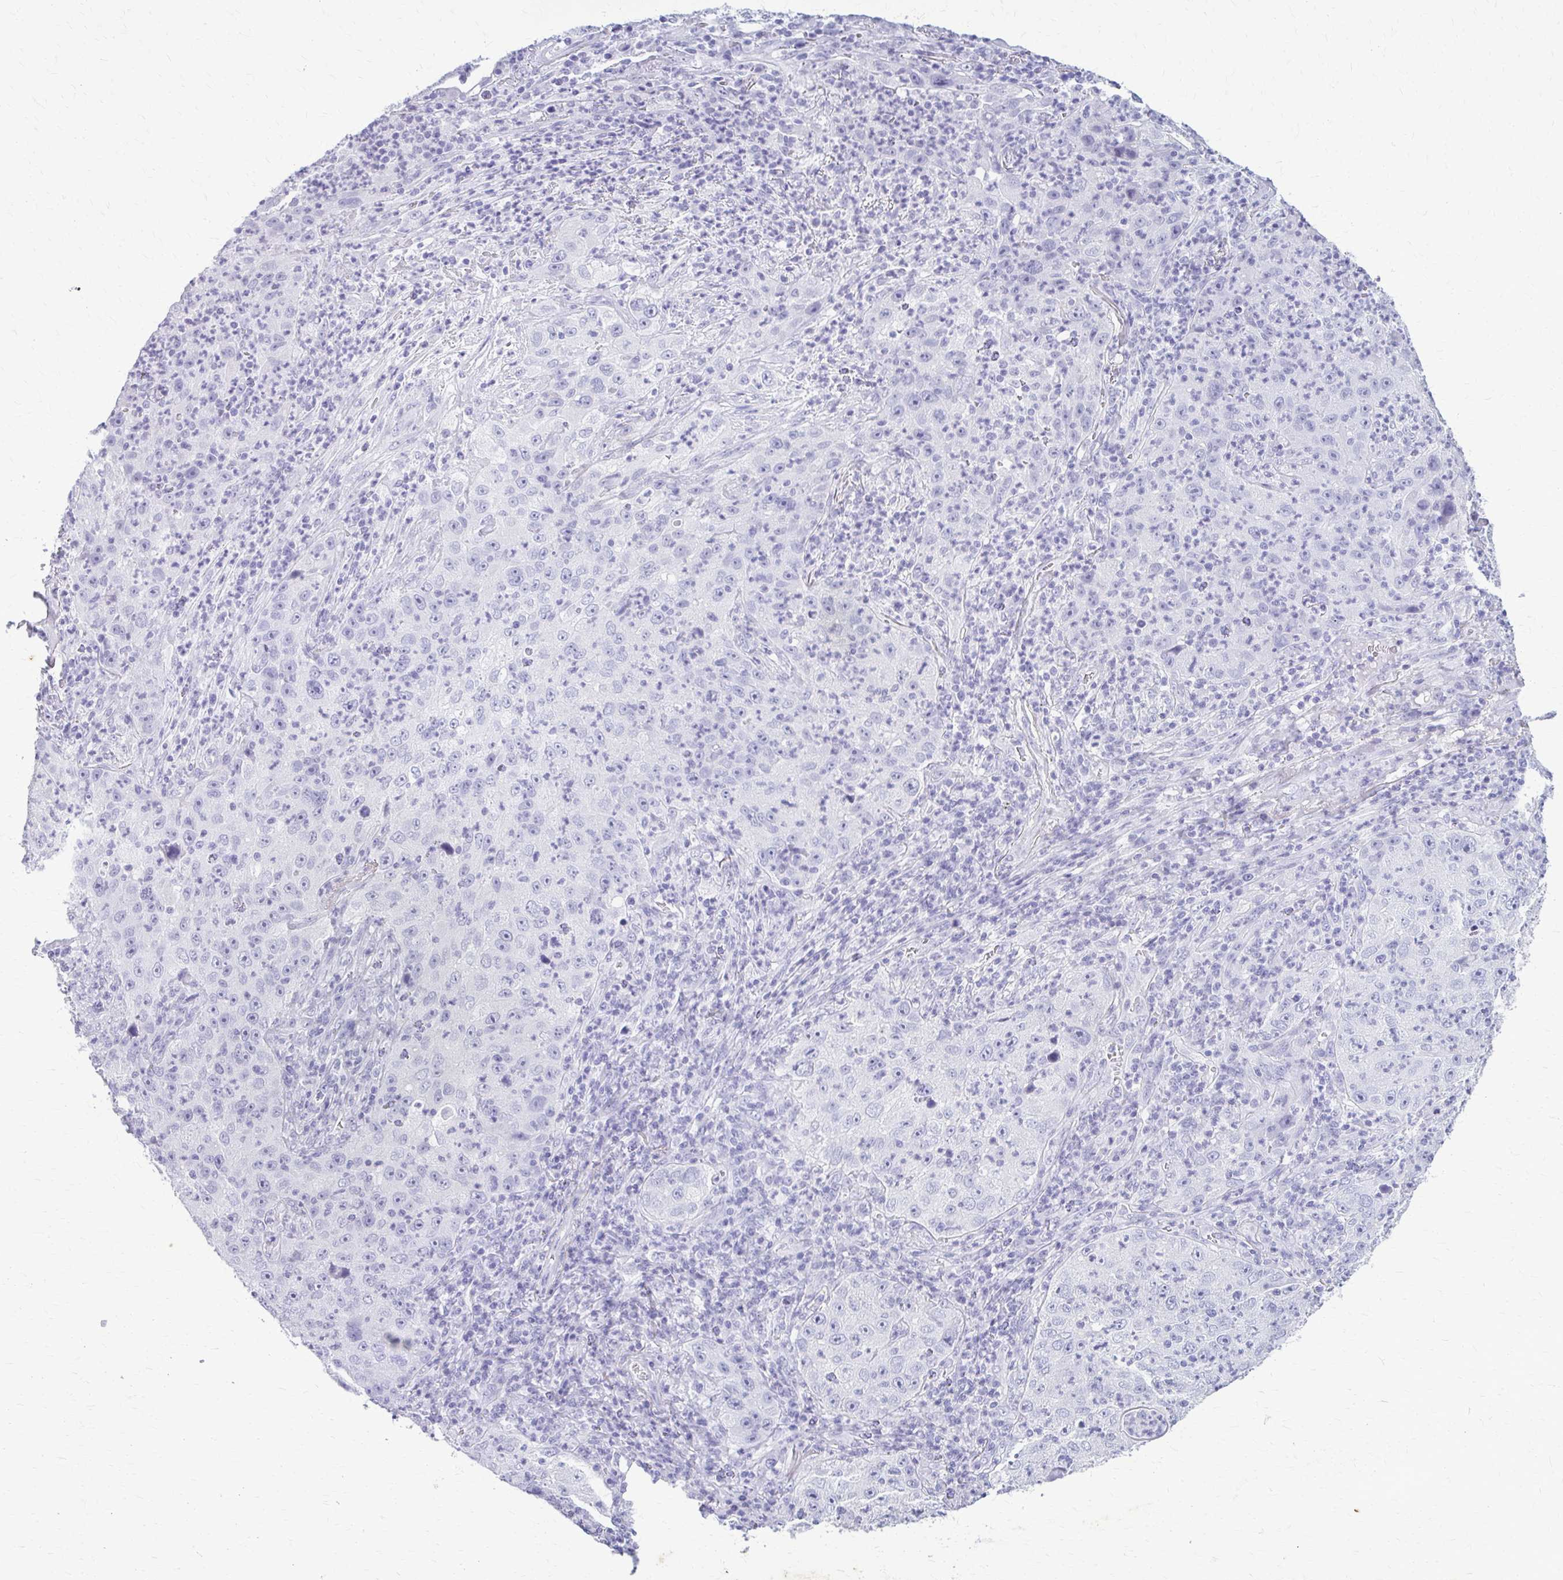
{"staining": {"intensity": "negative", "quantity": "none", "location": "none"}, "tissue": "lung cancer", "cell_type": "Tumor cells", "image_type": "cancer", "snomed": [{"axis": "morphology", "description": "Squamous cell carcinoma, NOS"}, {"axis": "topography", "description": "Lung"}], "caption": "Immunohistochemistry (IHC) of human lung squamous cell carcinoma displays no expression in tumor cells.", "gene": "KRT5", "patient": {"sex": "male", "age": 71}}